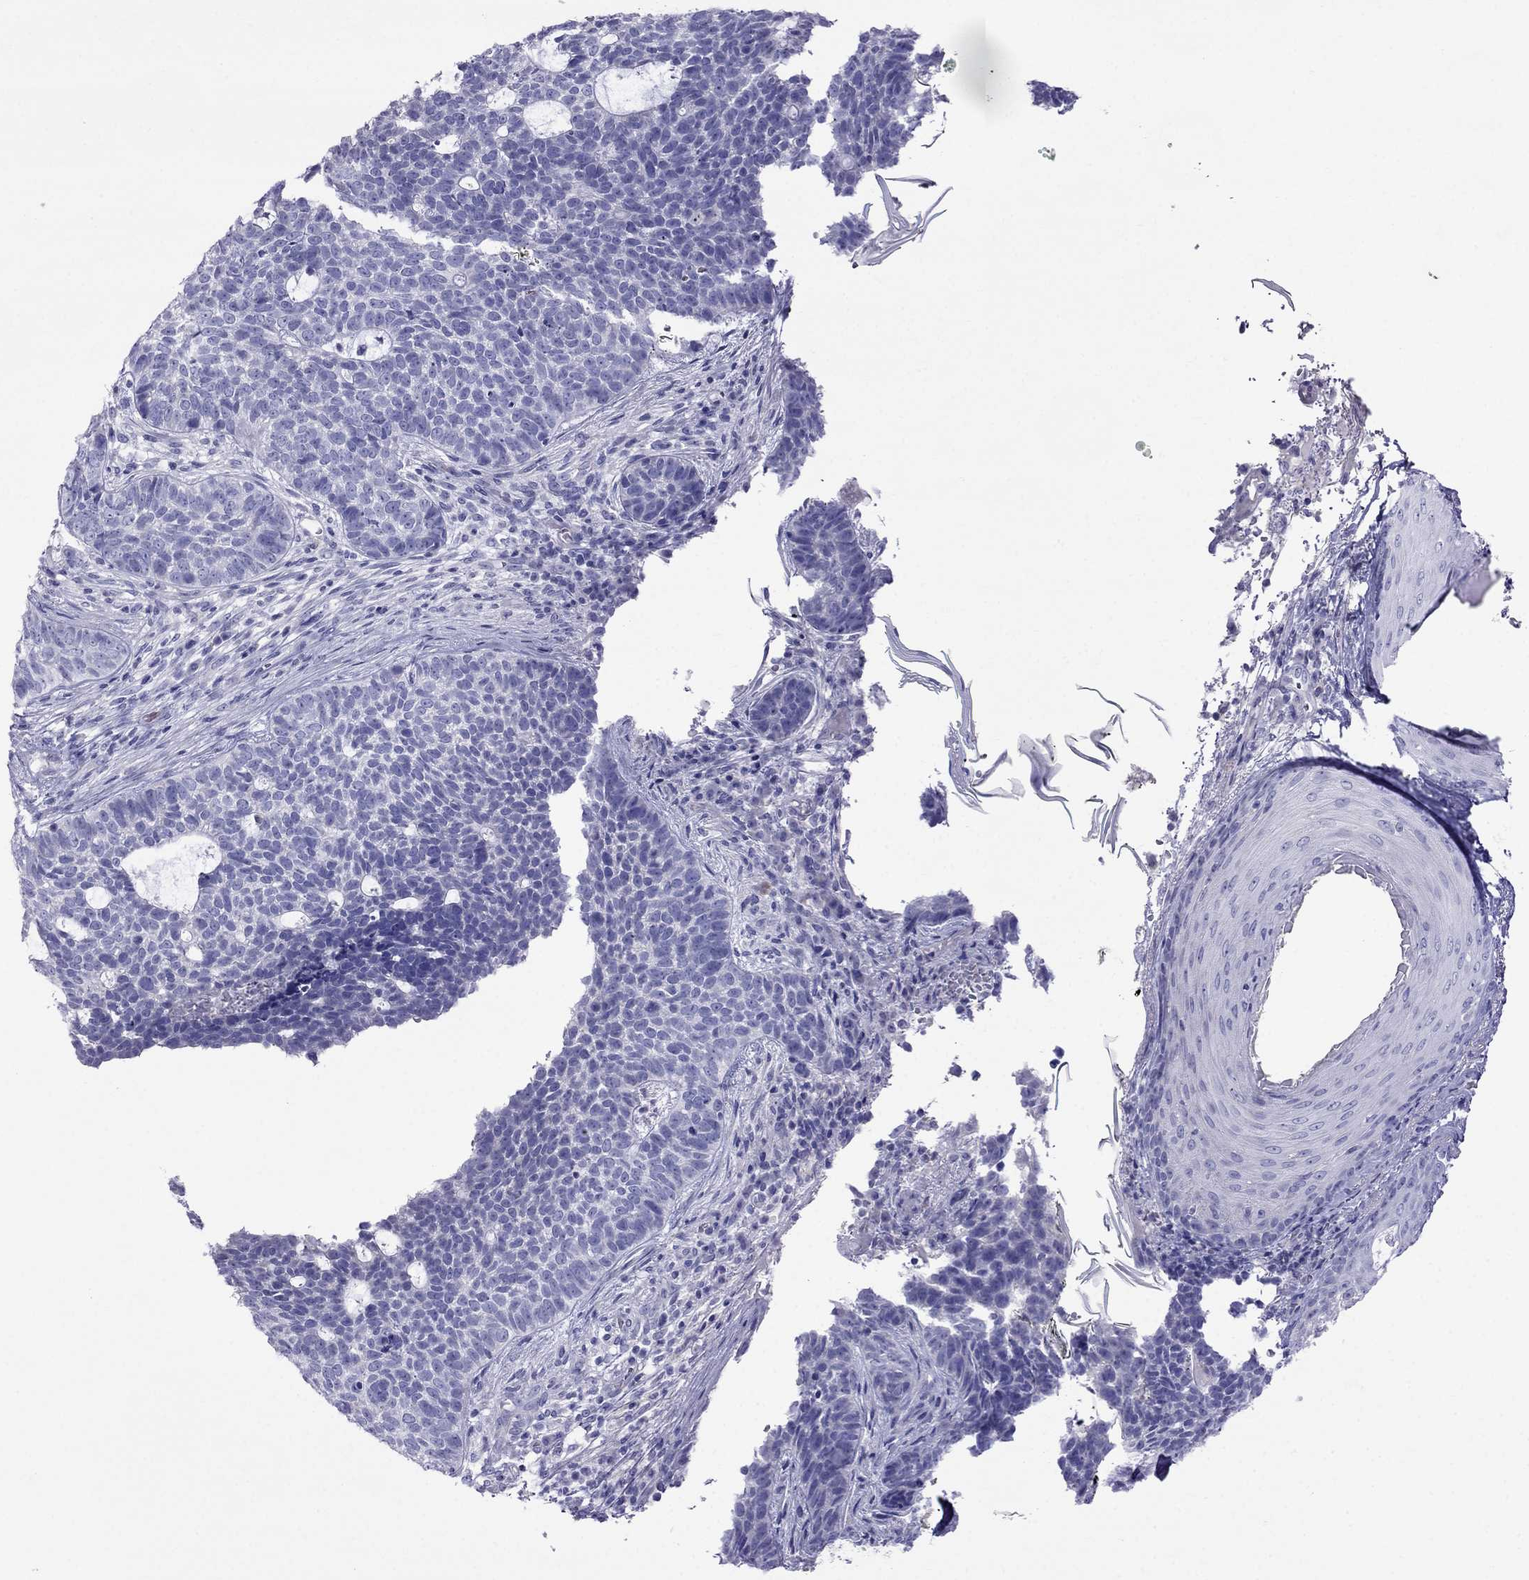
{"staining": {"intensity": "negative", "quantity": "none", "location": "none"}, "tissue": "skin cancer", "cell_type": "Tumor cells", "image_type": "cancer", "snomed": [{"axis": "morphology", "description": "Basal cell carcinoma"}, {"axis": "topography", "description": "Skin"}], "caption": "Immunohistochemistry (IHC) photomicrograph of neoplastic tissue: skin basal cell carcinoma stained with DAB (3,3'-diaminobenzidine) exhibits no significant protein positivity in tumor cells. The staining is performed using DAB (3,3'-diaminobenzidine) brown chromogen with nuclei counter-stained in using hematoxylin.", "gene": "TDRD1", "patient": {"sex": "female", "age": 69}}